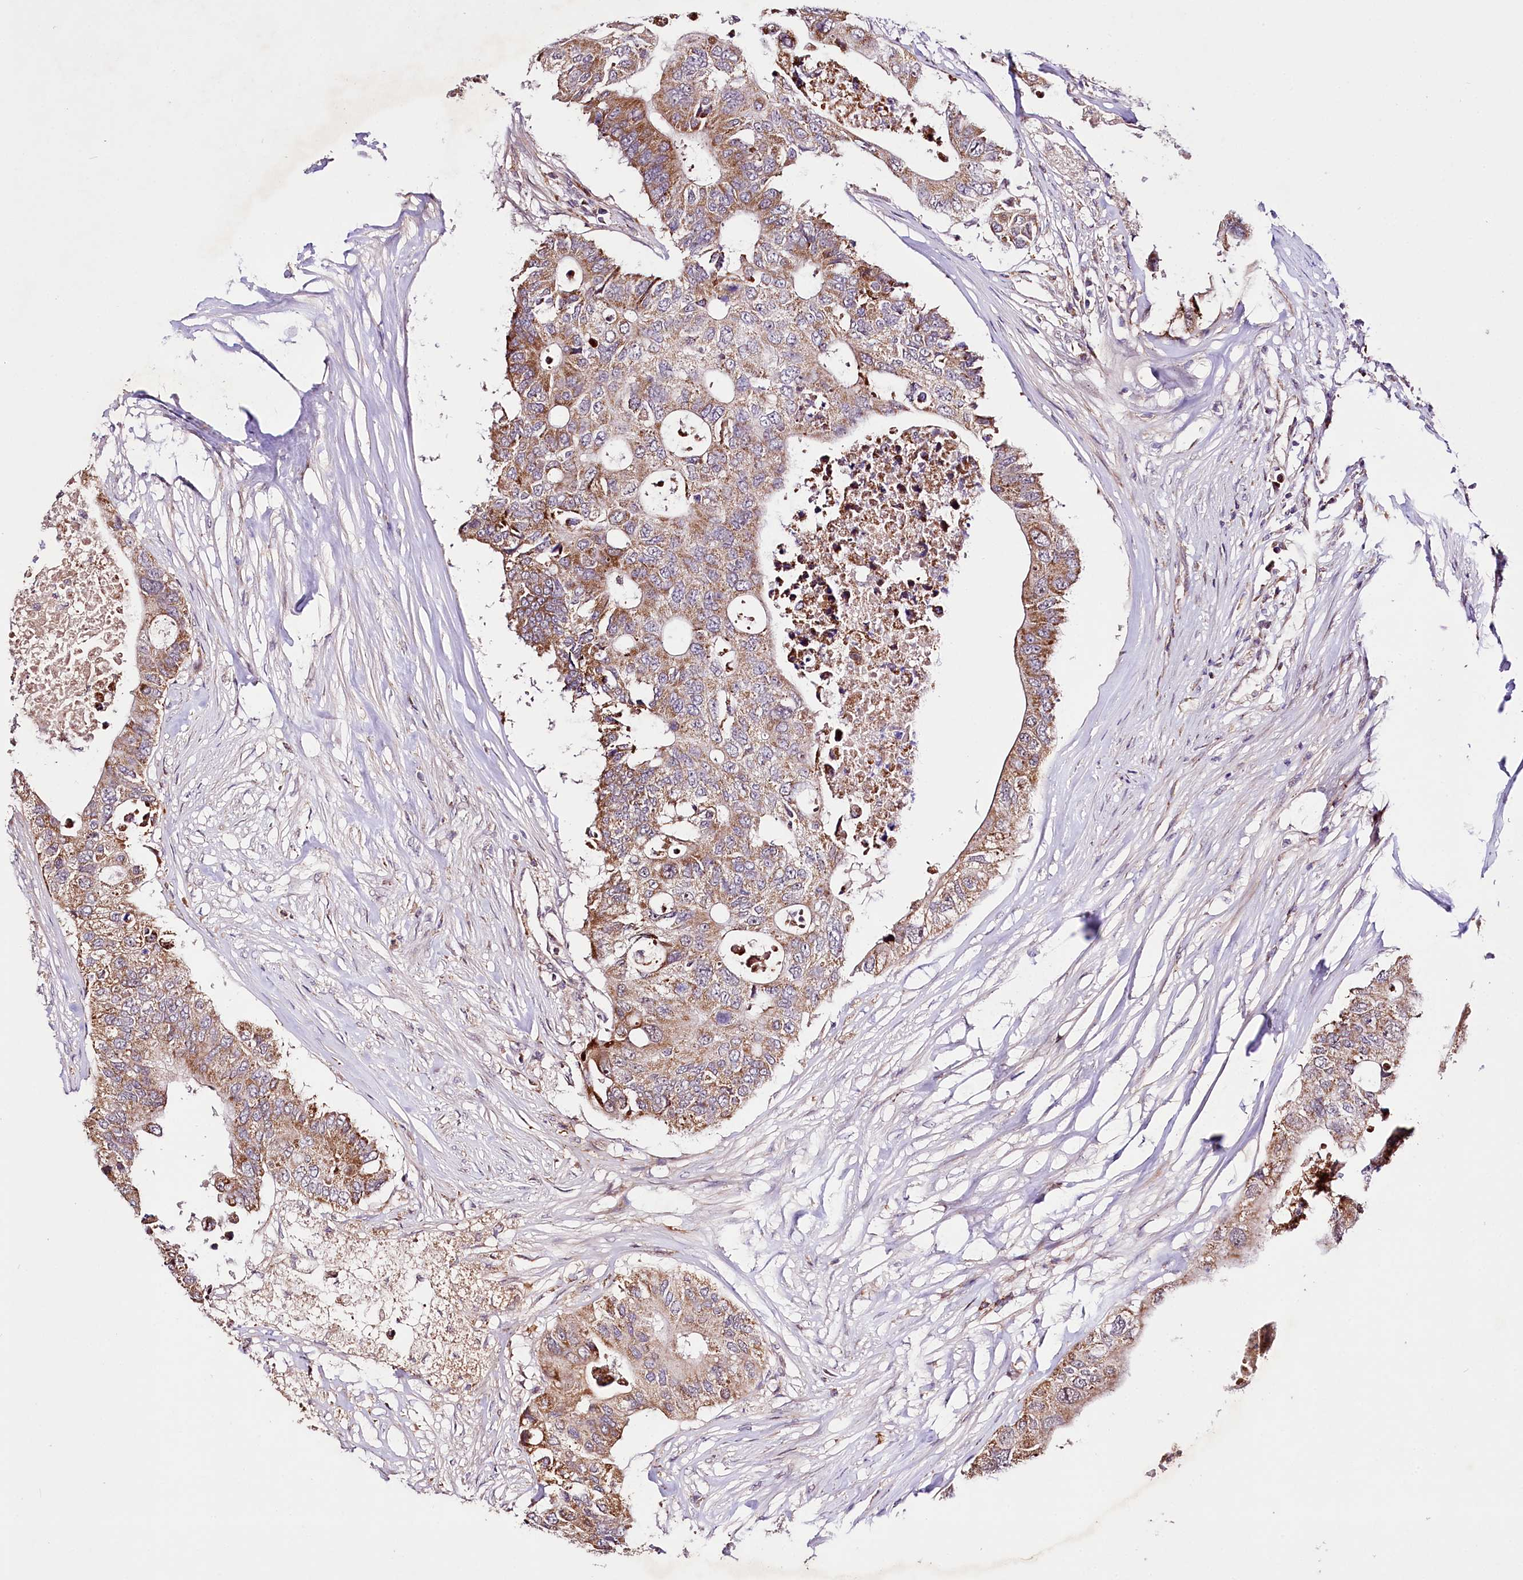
{"staining": {"intensity": "moderate", "quantity": ">75%", "location": "cytoplasmic/membranous"}, "tissue": "colorectal cancer", "cell_type": "Tumor cells", "image_type": "cancer", "snomed": [{"axis": "morphology", "description": "Adenocarcinoma, NOS"}, {"axis": "topography", "description": "Colon"}], "caption": "High-magnification brightfield microscopy of colorectal cancer (adenocarcinoma) stained with DAB (brown) and counterstained with hematoxylin (blue). tumor cells exhibit moderate cytoplasmic/membranous staining is seen in about>75% of cells.", "gene": "ST7", "patient": {"sex": "male", "age": 71}}